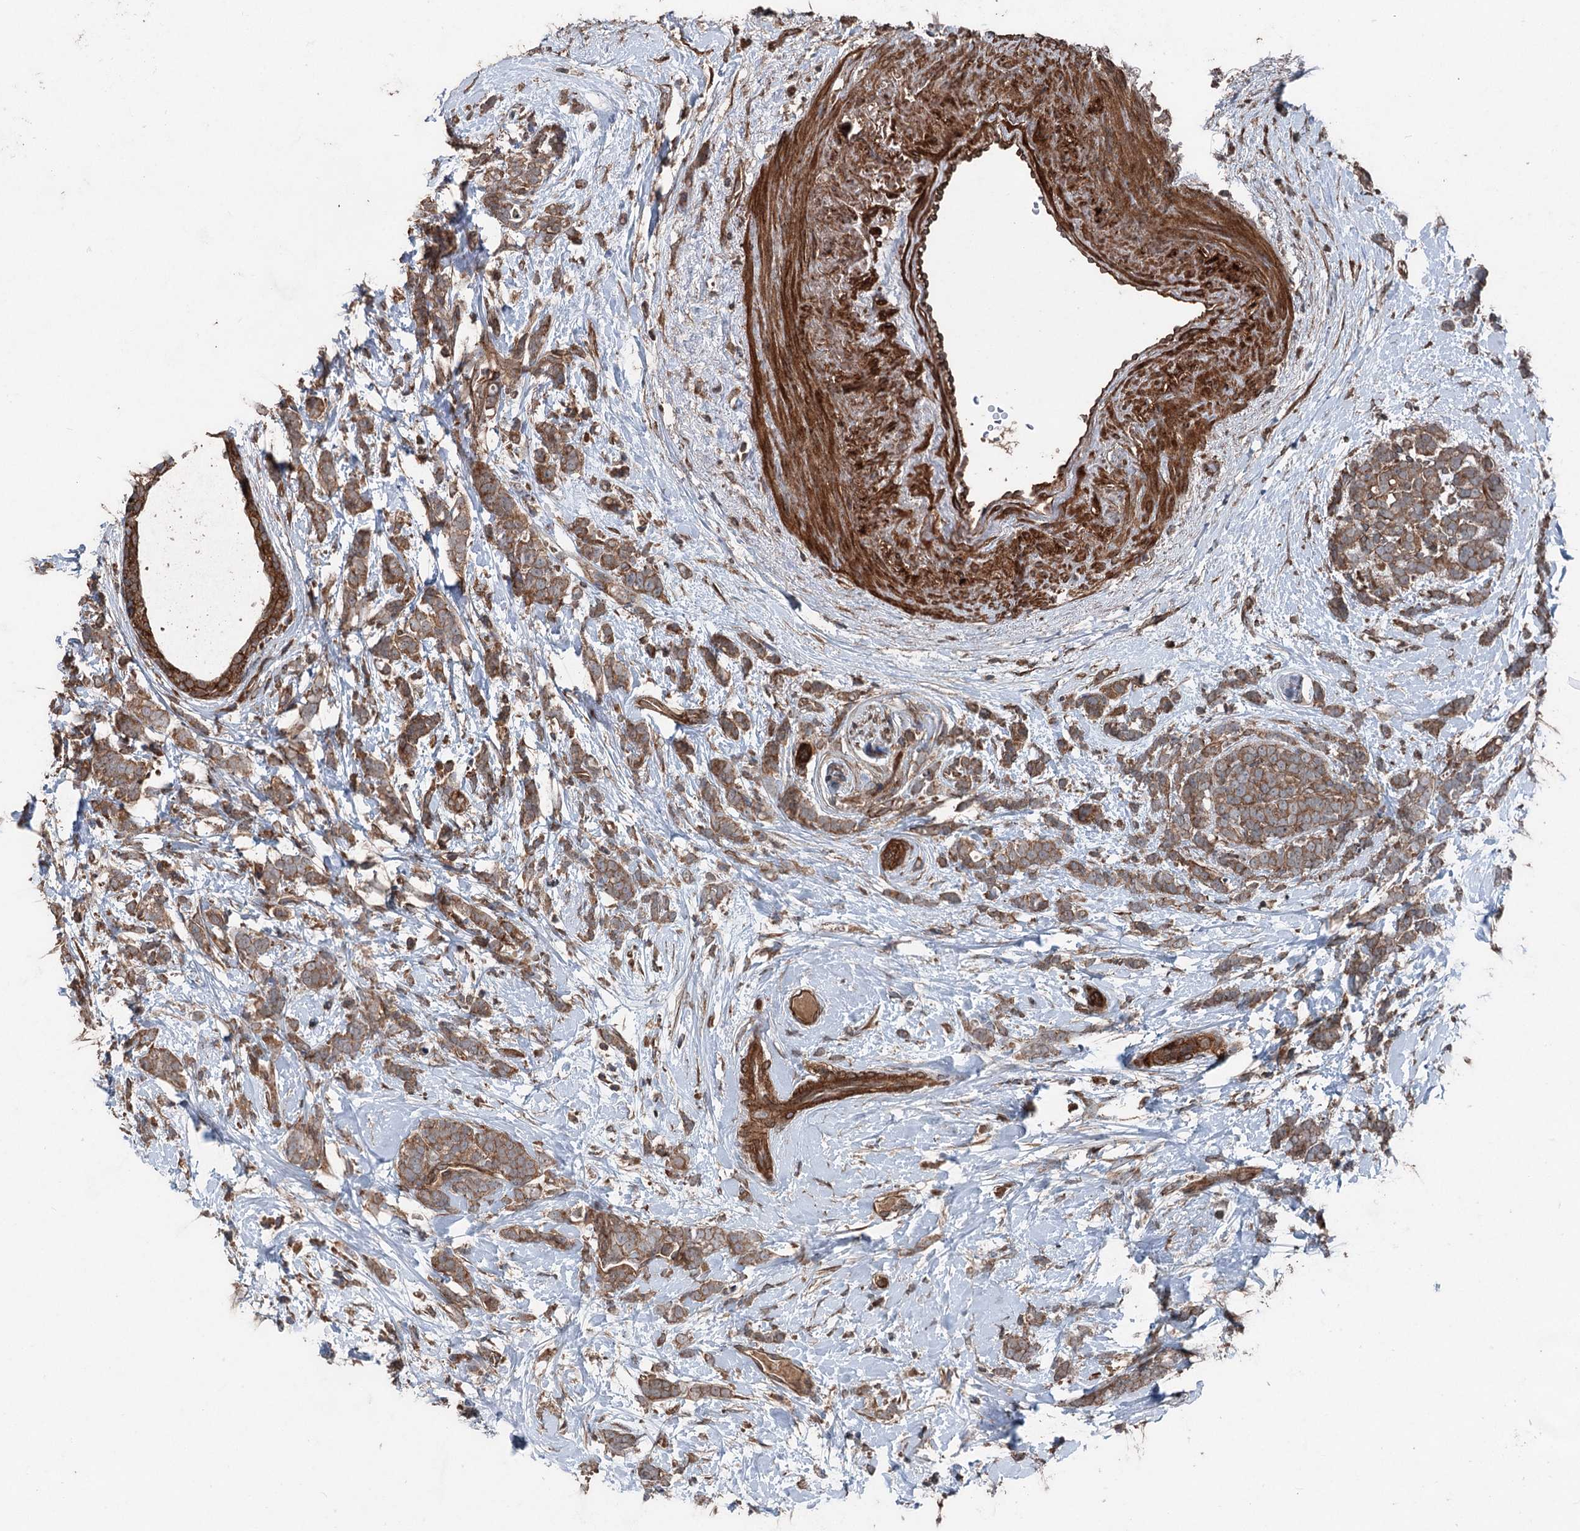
{"staining": {"intensity": "moderate", "quantity": ">75%", "location": "cytoplasmic/membranous"}, "tissue": "breast cancer", "cell_type": "Tumor cells", "image_type": "cancer", "snomed": [{"axis": "morphology", "description": "Lobular carcinoma"}, {"axis": "topography", "description": "Breast"}], "caption": "Human breast cancer stained for a protein (brown) exhibits moderate cytoplasmic/membranous positive expression in about >75% of tumor cells.", "gene": "RNF214", "patient": {"sex": "female", "age": 58}}